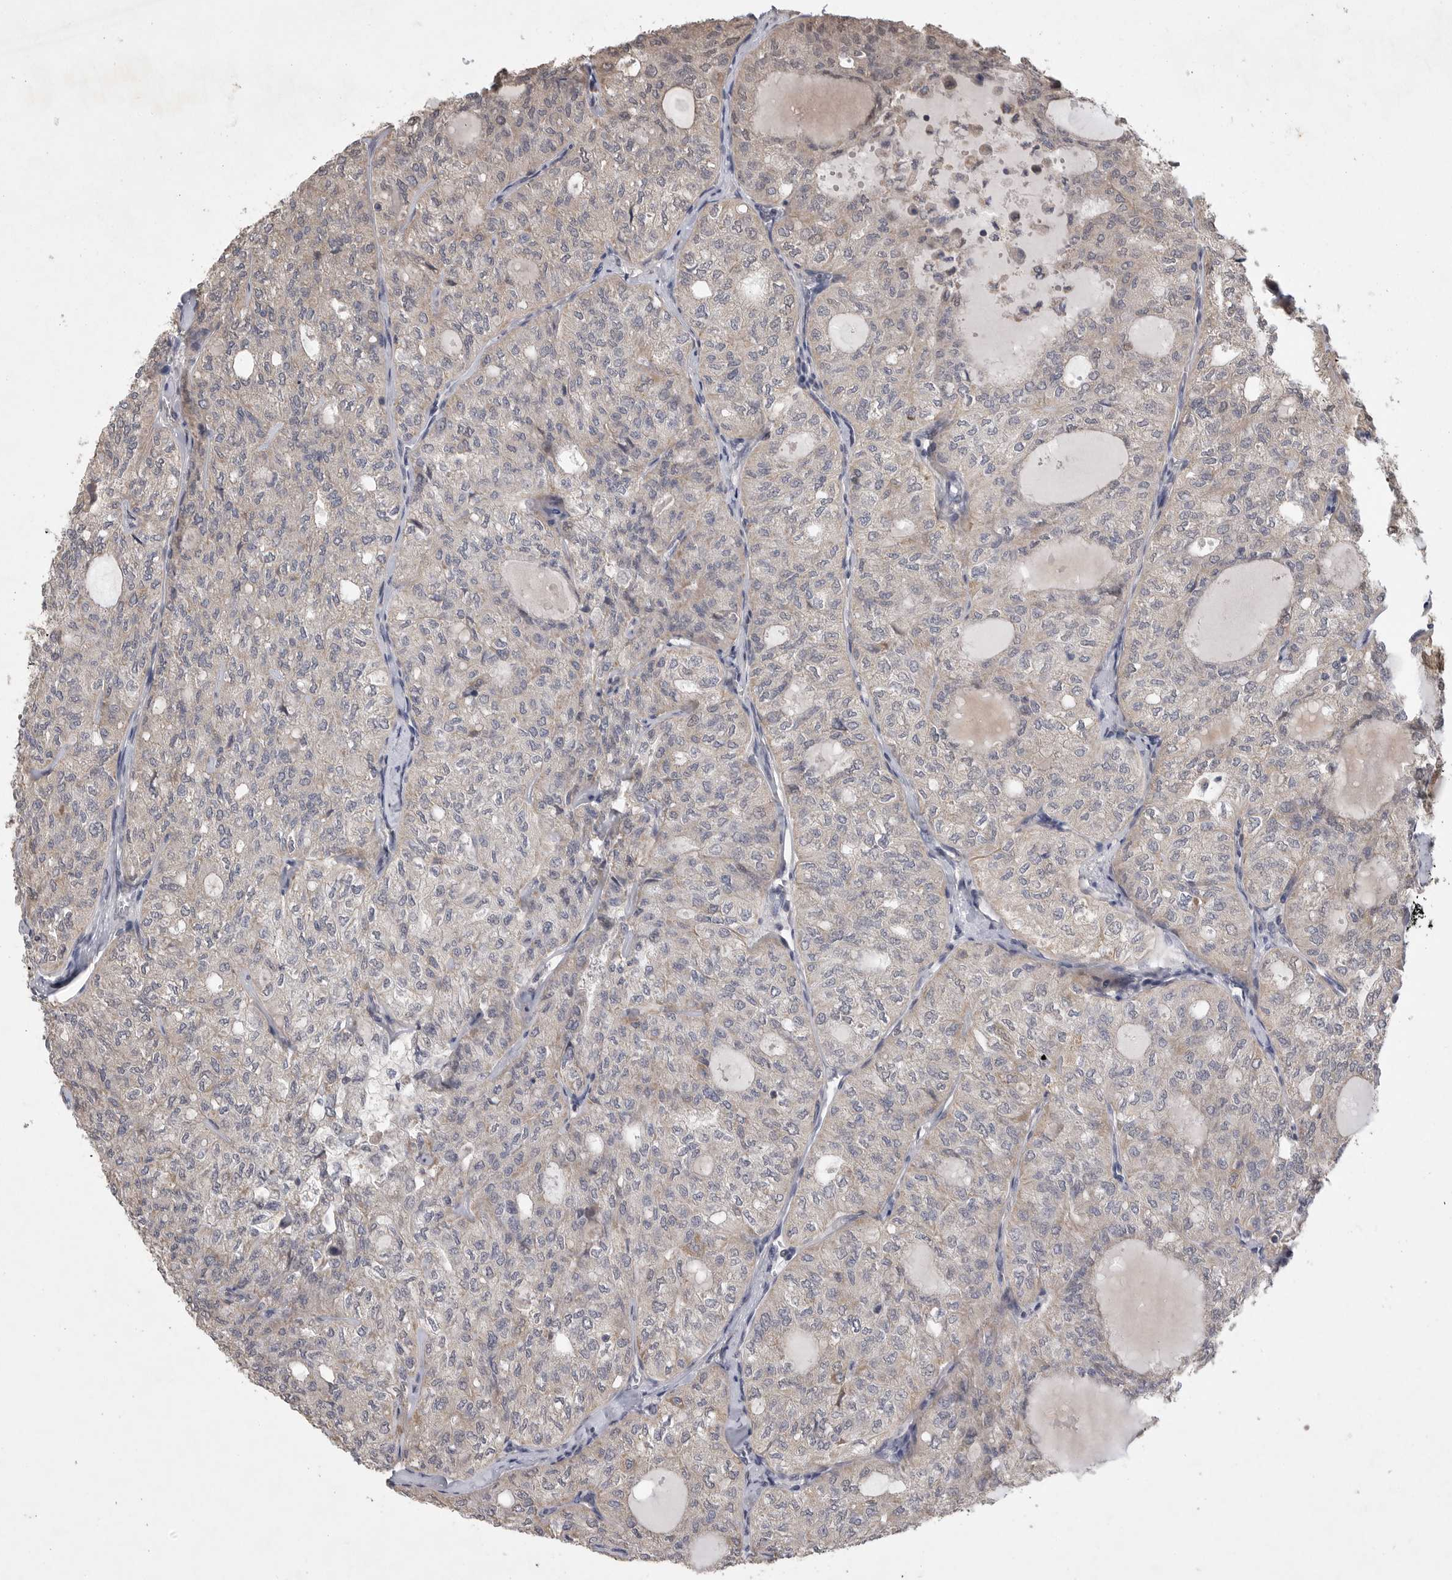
{"staining": {"intensity": "weak", "quantity": "<25%", "location": "cytoplasmic/membranous"}, "tissue": "thyroid cancer", "cell_type": "Tumor cells", "image_type": "cancer", "snomed": [{"axis": "morphology", "description": "Follicular adenoma carcinoma, NOS"}, {"axis": "topography", "description": "Thyroid gland"}], "caption": "Thyroid follicular adenoma carcinoma stained for a protein using immunohistochemistry (IHC) displays no positivity tumor cells.", "gene": "EDEM3", "patient": {"sex": "male", "age": 75}}